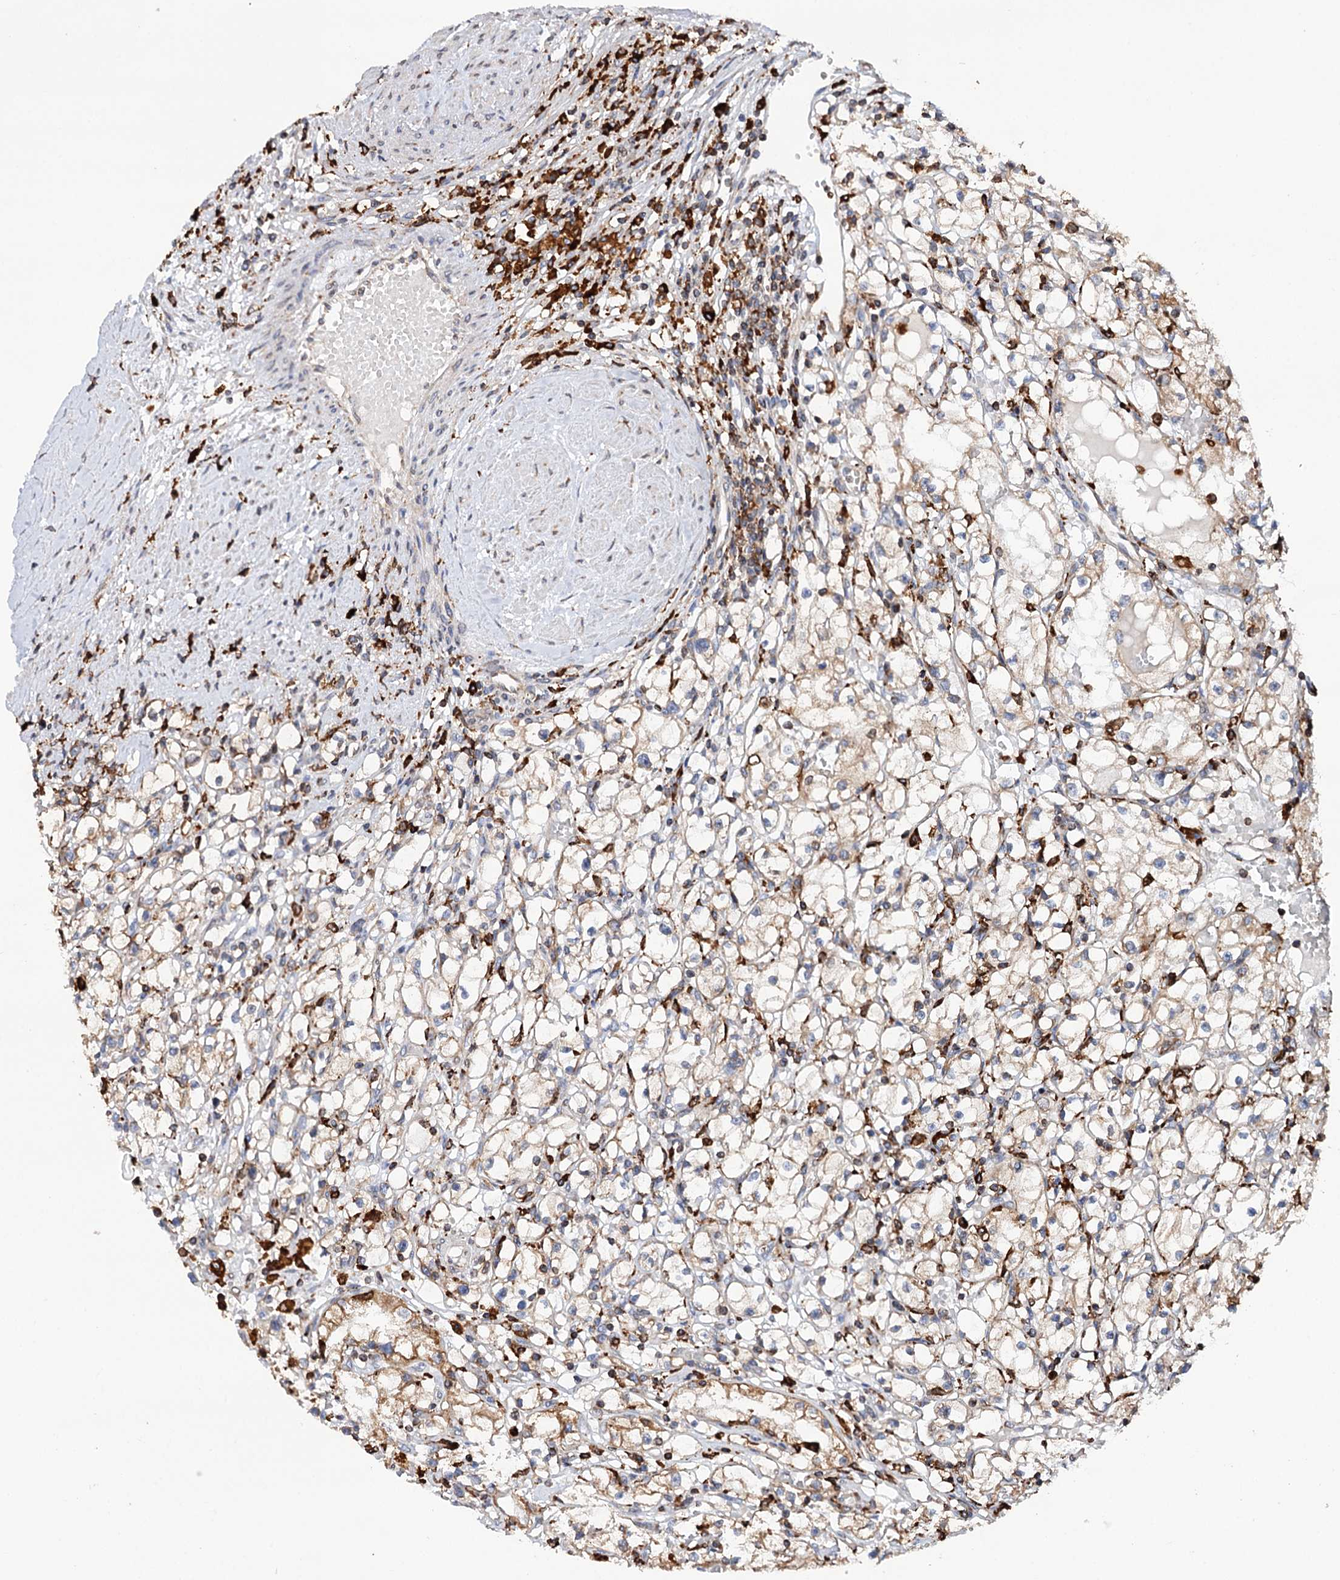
{"staining": {"intensity": "moderate", "quantity": "25%-75%", "location": "cytoplasmic/membranous"}, "tissue": "renal cancer", "cell_type": "Tumor cells", "image_type": "cancer", "snomed": [{"axis": "morphology", "description": "Adenocarcinoma, NOS"}, {"axis": "topography", "description": "Kidney"}], "caption": "Brown immunohistochemical staining in human renal adenocarcinoma displays moderate cytoplasmic/membranous positivity in approximately 25%-75% of tumor cells.", "gene": "ERP29", "patient": {"sex": "male", "age": 56}}